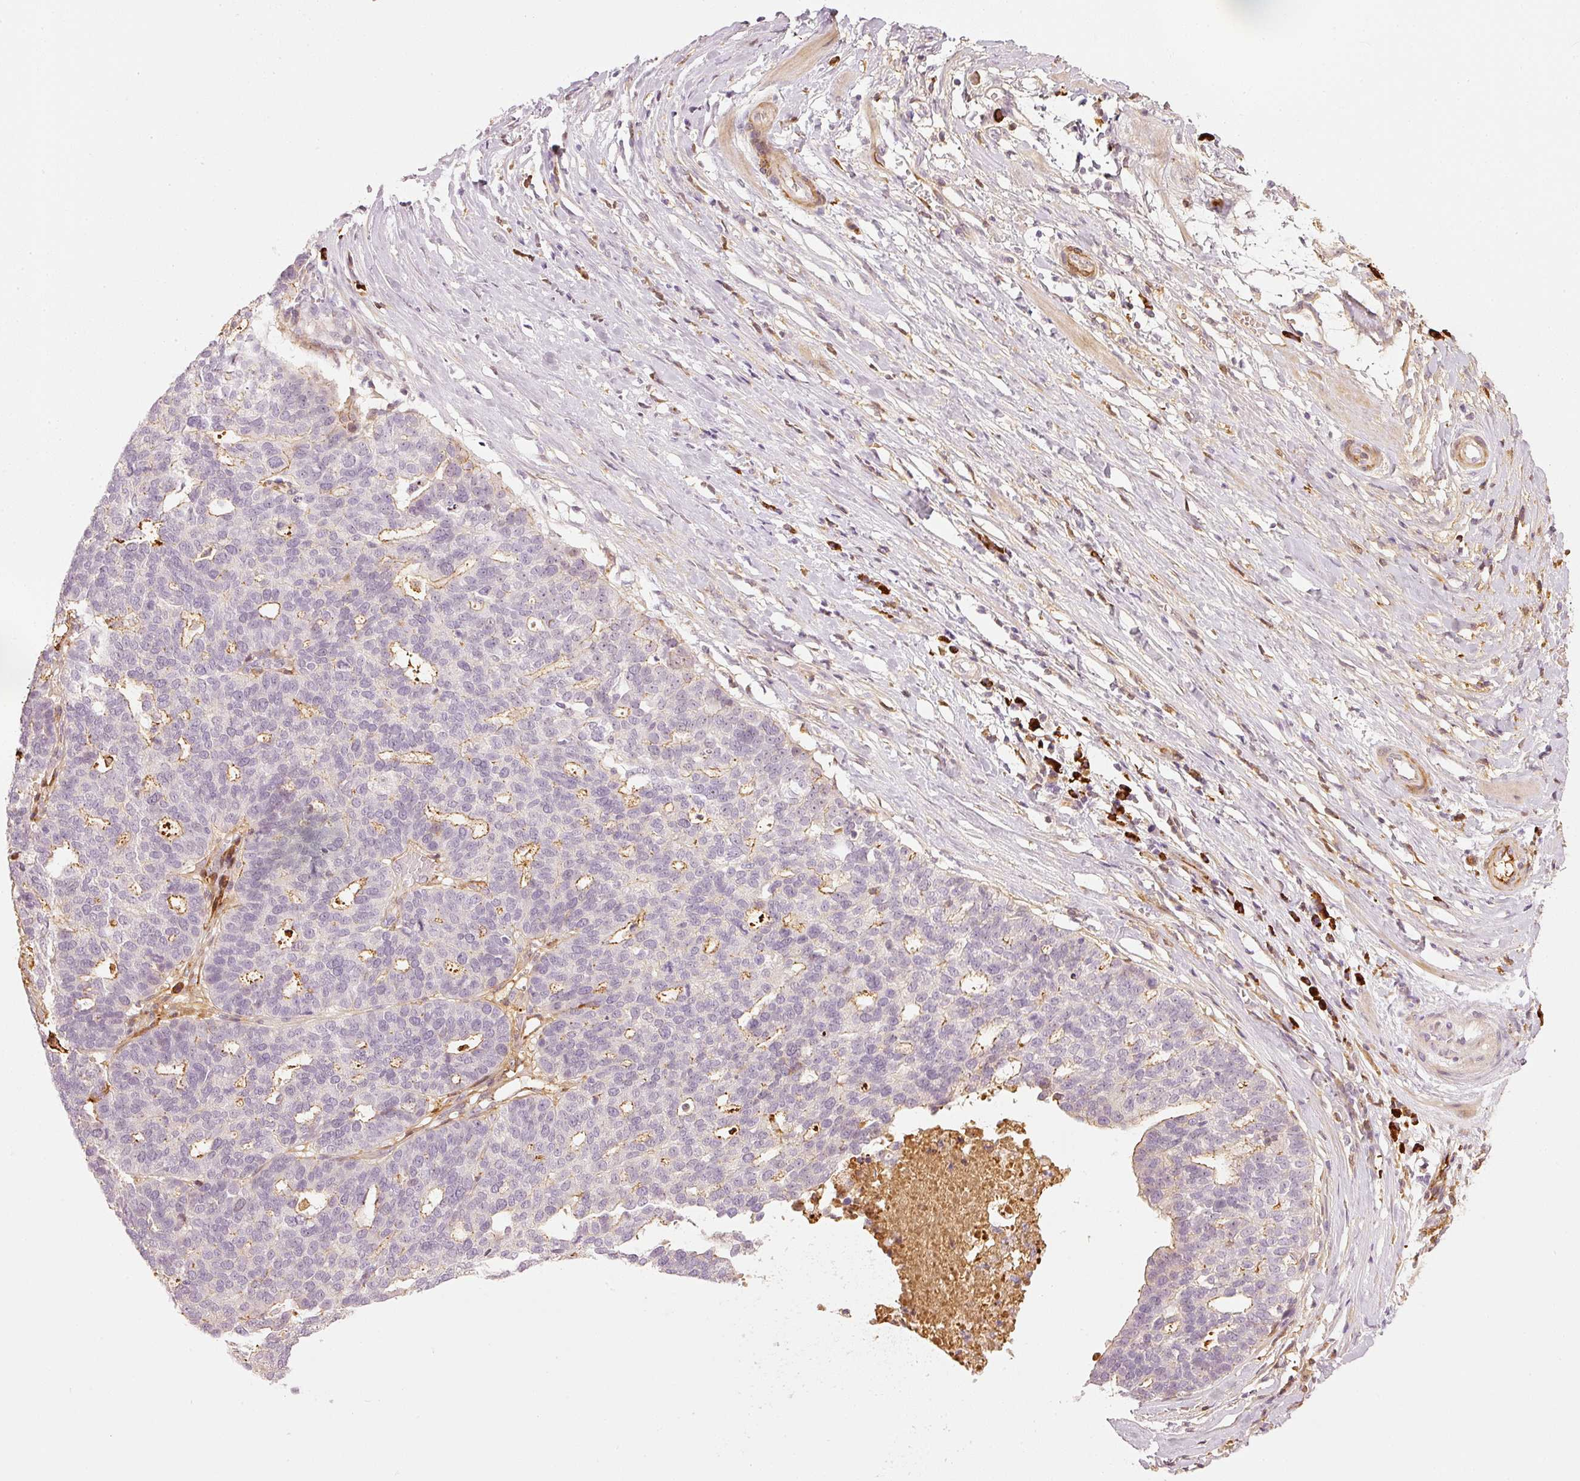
{"staining": {"intensity": "moderate", "quantity": "<25%", "location": "cytoplasmic/membranous"}, "tissue": "ovarian cancer", "cell_type": "Tumor cells", "image_type": "cancer", "snomed": [{"axis": "morphology", "description": "Cystadenocarcinoma, serous, NOS"}, {"axis": "topography", "description": "Ovary"}], "caption": "Immunohistochemical staining of ovarian cancer reveals moderate cytoplasmic/membranous protein positivity in about <25% of tumor cells.", "gene": "VCAM1", "patient": {"sex": "female", "age": 59}}